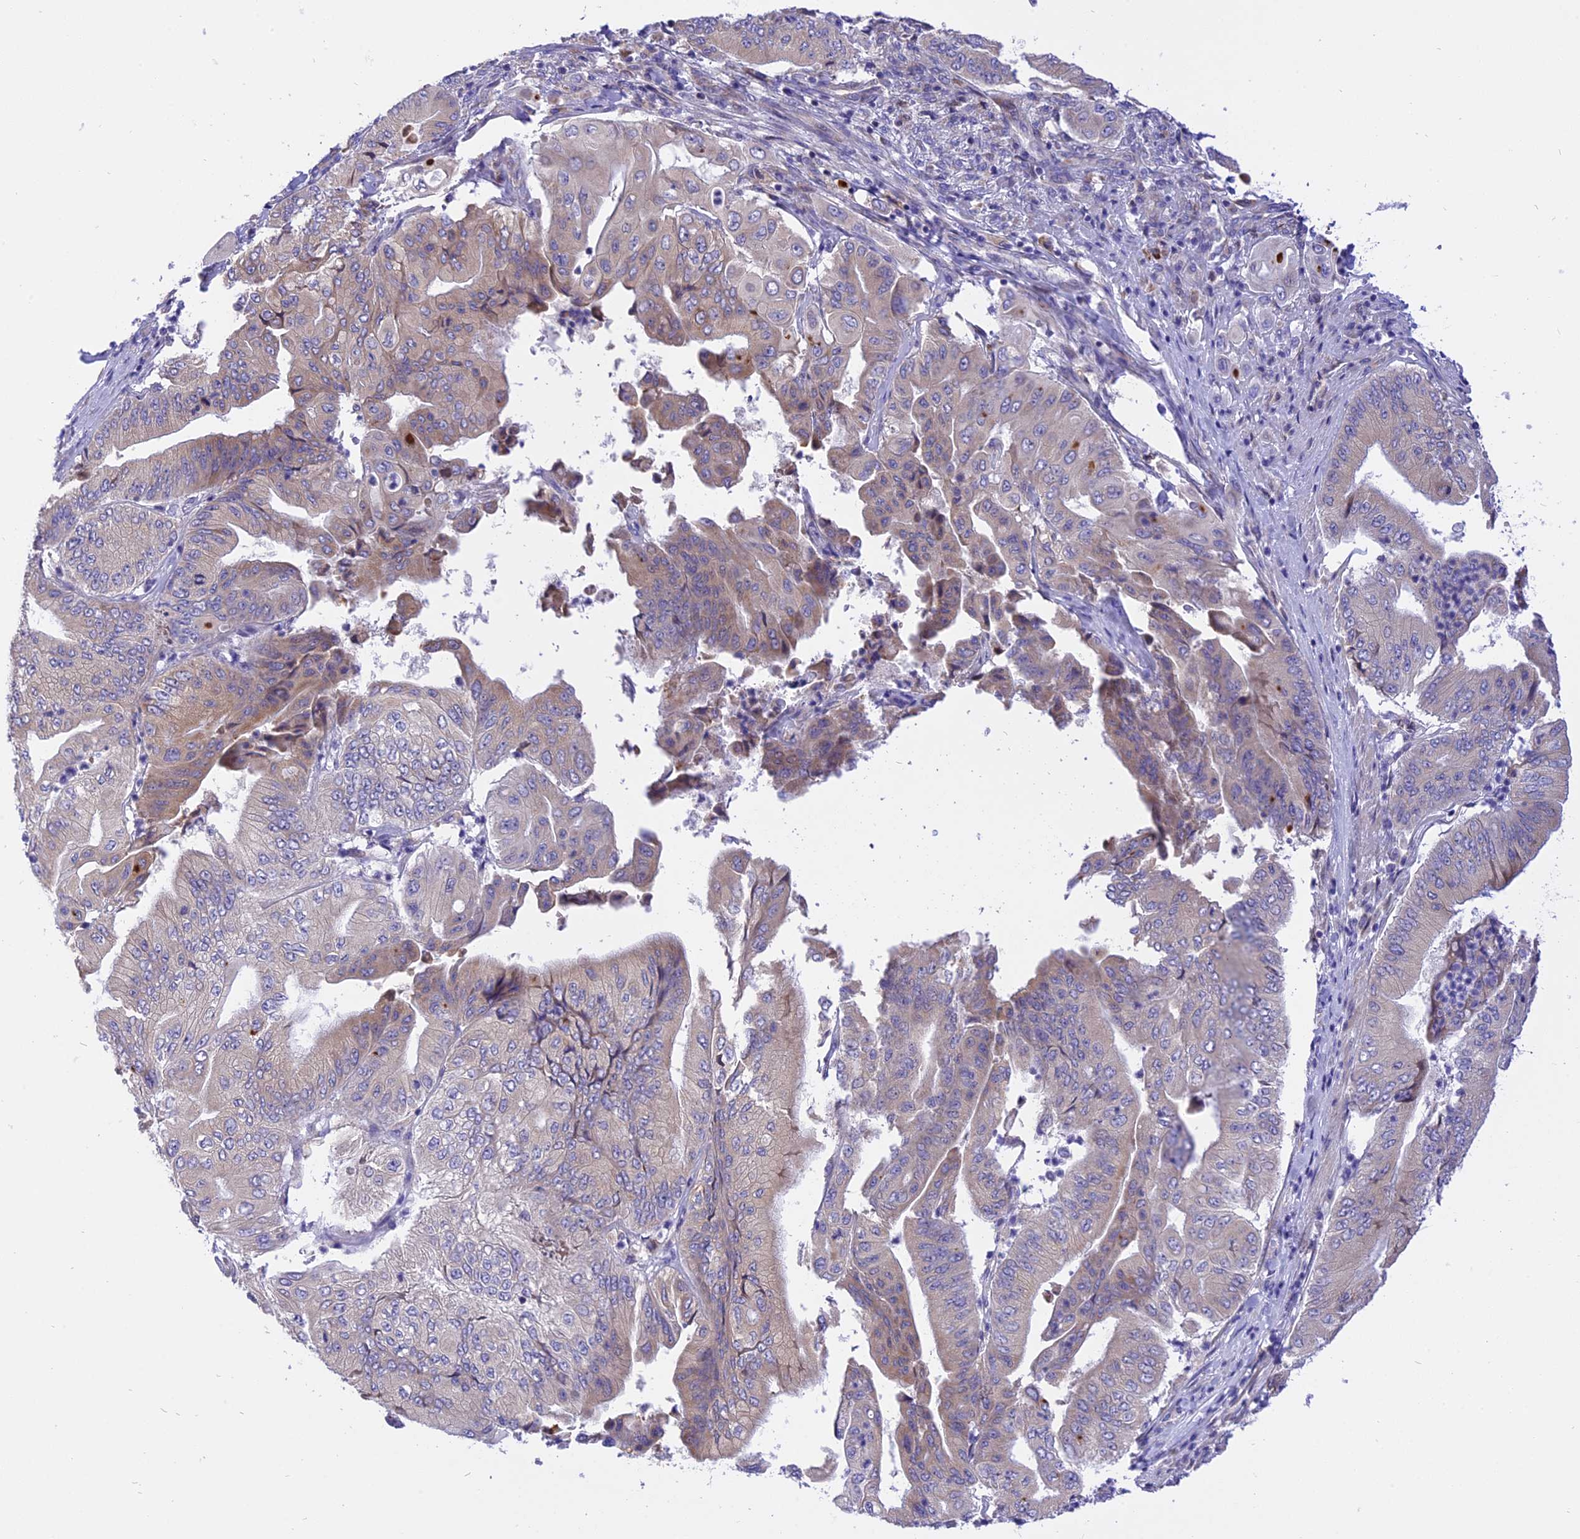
{"staining": {"intensity": "weak", "quantity": "<25%", "location": "cytoplasmic/membranous"}, "tissue": "pancreatic cancer", "cell_type": "Tumor cells", "image_type": "cancer", "snomed": [{"axis": "morphology", "description": "Adenocarcinoma, NOS"}, {"axis": "topography", "description": "Pancreas"}], "caption": "Tumor cells are negative for brown protein staining in pancreatic adenocarcinoma.", "gene": "ARMCX6", "patient": {"sex": "female", "age": 77}}